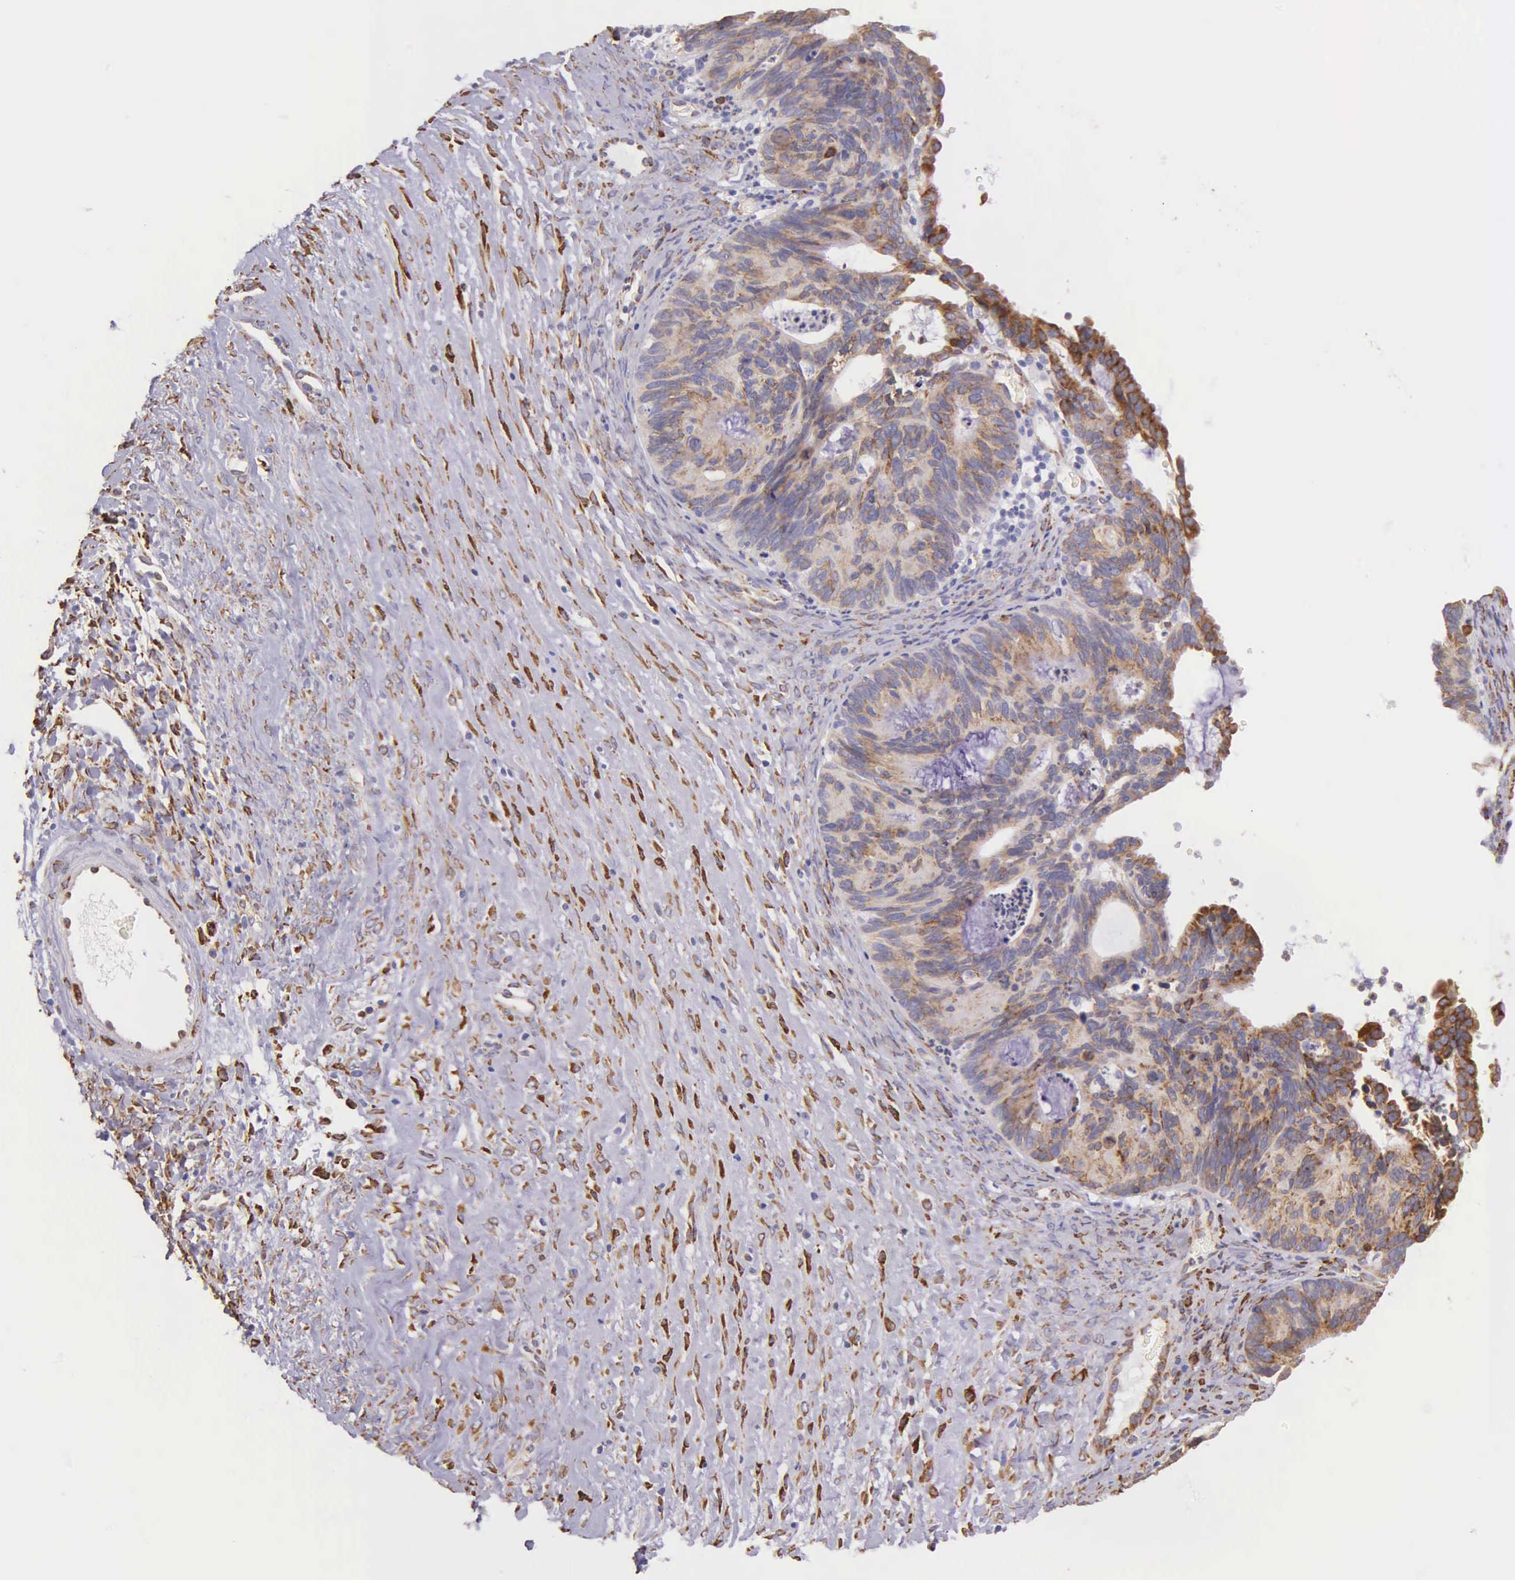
{"staining": {"intensity": "moderate", "quantity": ">75%", "location": "cytoplasmic/membranous"}, "tissue": "ovarian cancer", "cell_type": "Tumor cells", "image_type": "cancer", "snomed": [{"axis": "morphology", "description": "Carcinoma, endometroid"}, {"axis": "topography", "description": "Ovary"}], "caption": "Immunohistochemical staining of ovarian cancer (endometroid carcinoma) exhibits medium levels of moderate cytoplasmic/membranous protein positivity in about >75% of tumor cells.", "gene": "CKAP4", "patient": {"sex": "female", "age": 52}}